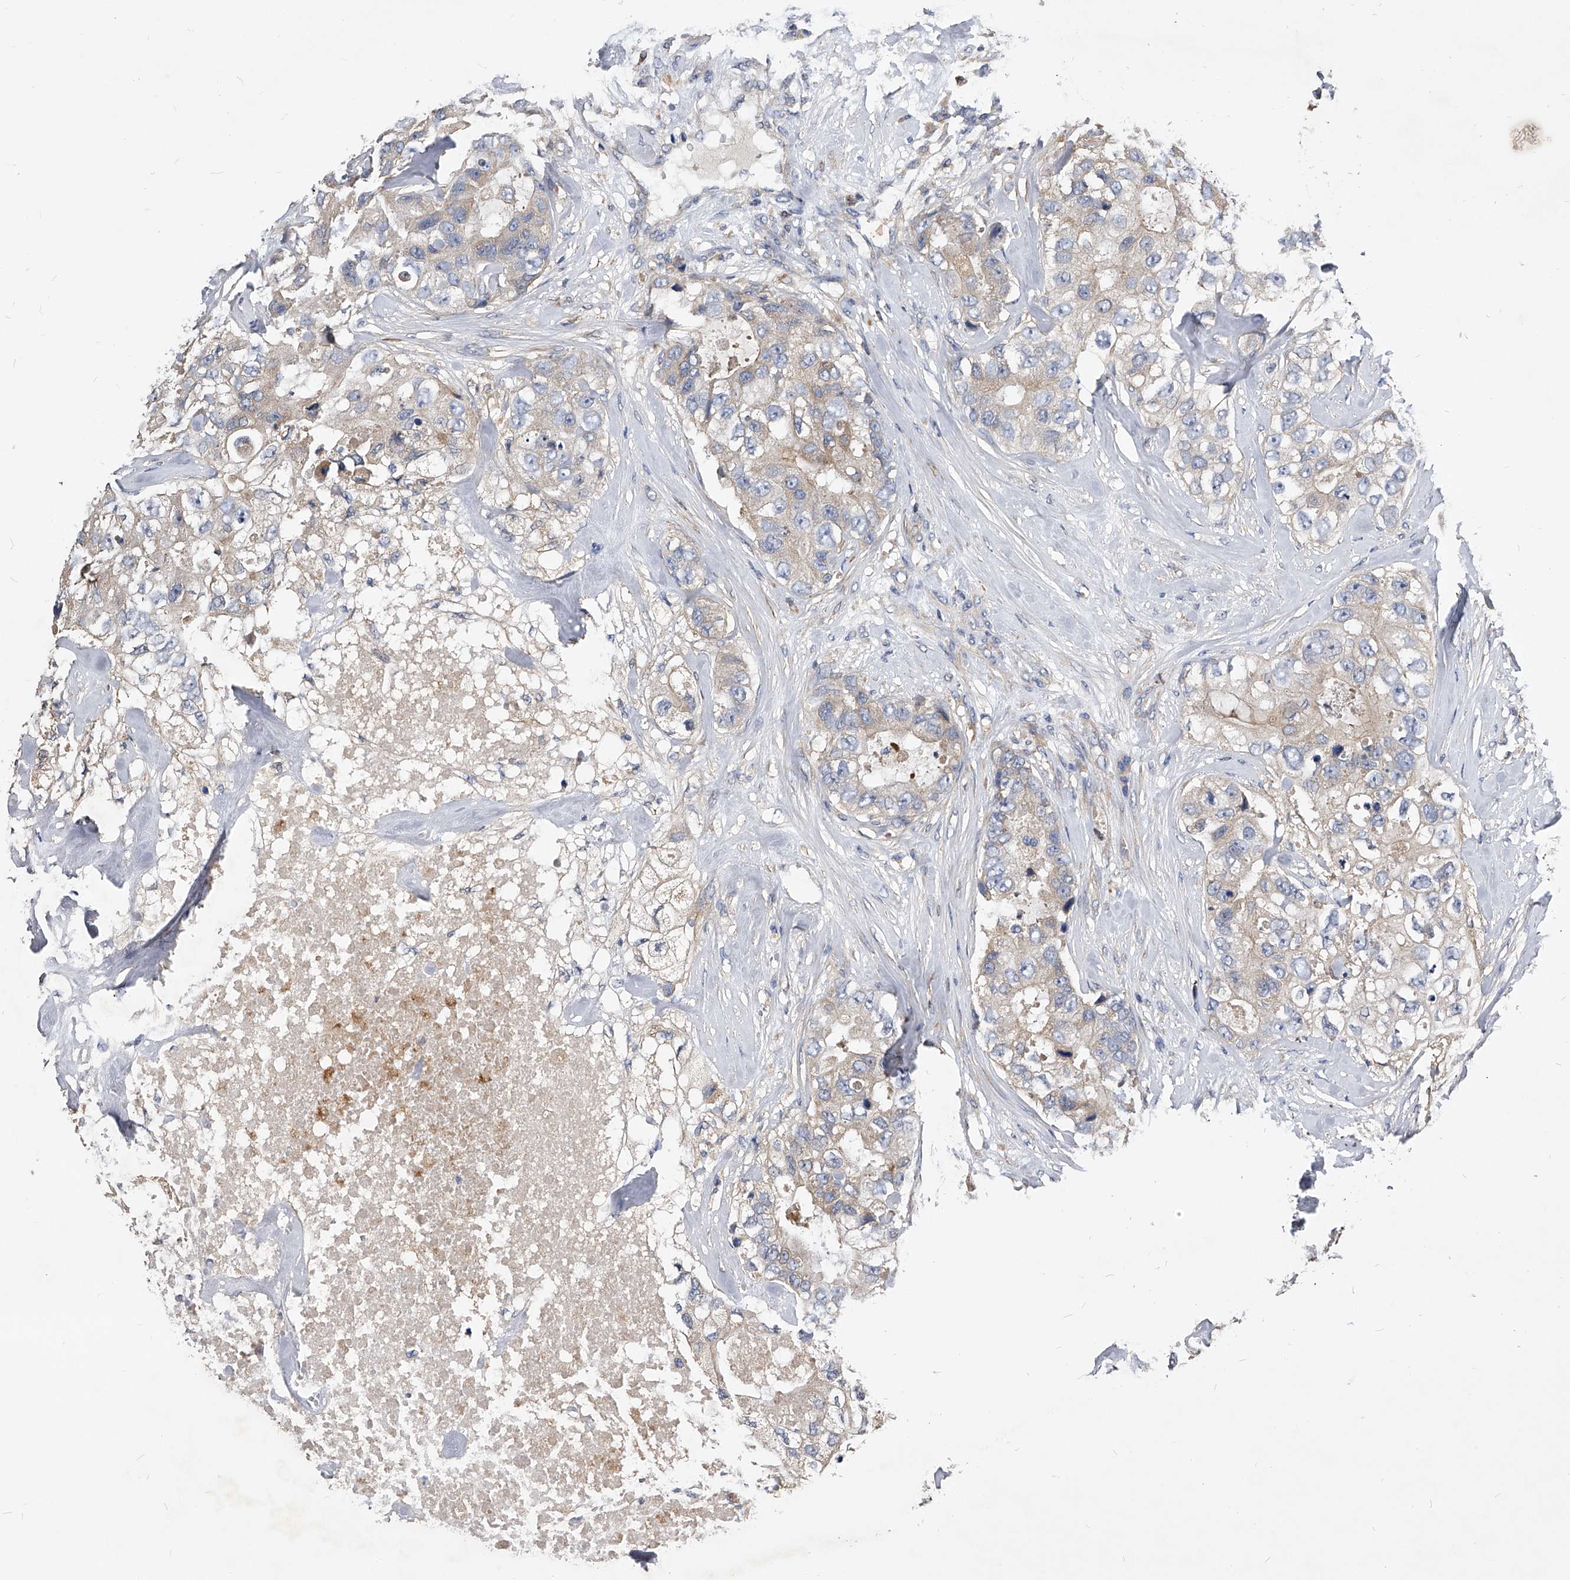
{"staining": {"intensity": "weak", "quantity": "<25%", "location": "cytoplasmic/membranous"}, "tissue": "breast cancer", "cell_type": "Tumor cells", "image_type": "cancer", "snomed": [{"axis": "morphology", "description": "Duct carcinoma"}, {"axis": "topography", "description": "Breast"}], "caption": "Immunohistochemistry micrograph of breast intraductal carcinoma stained for a protein (brown), which shows no expression in tumor cells.", "gene": "ARL4C", "patient": {"sex": "female", "age": 62}}